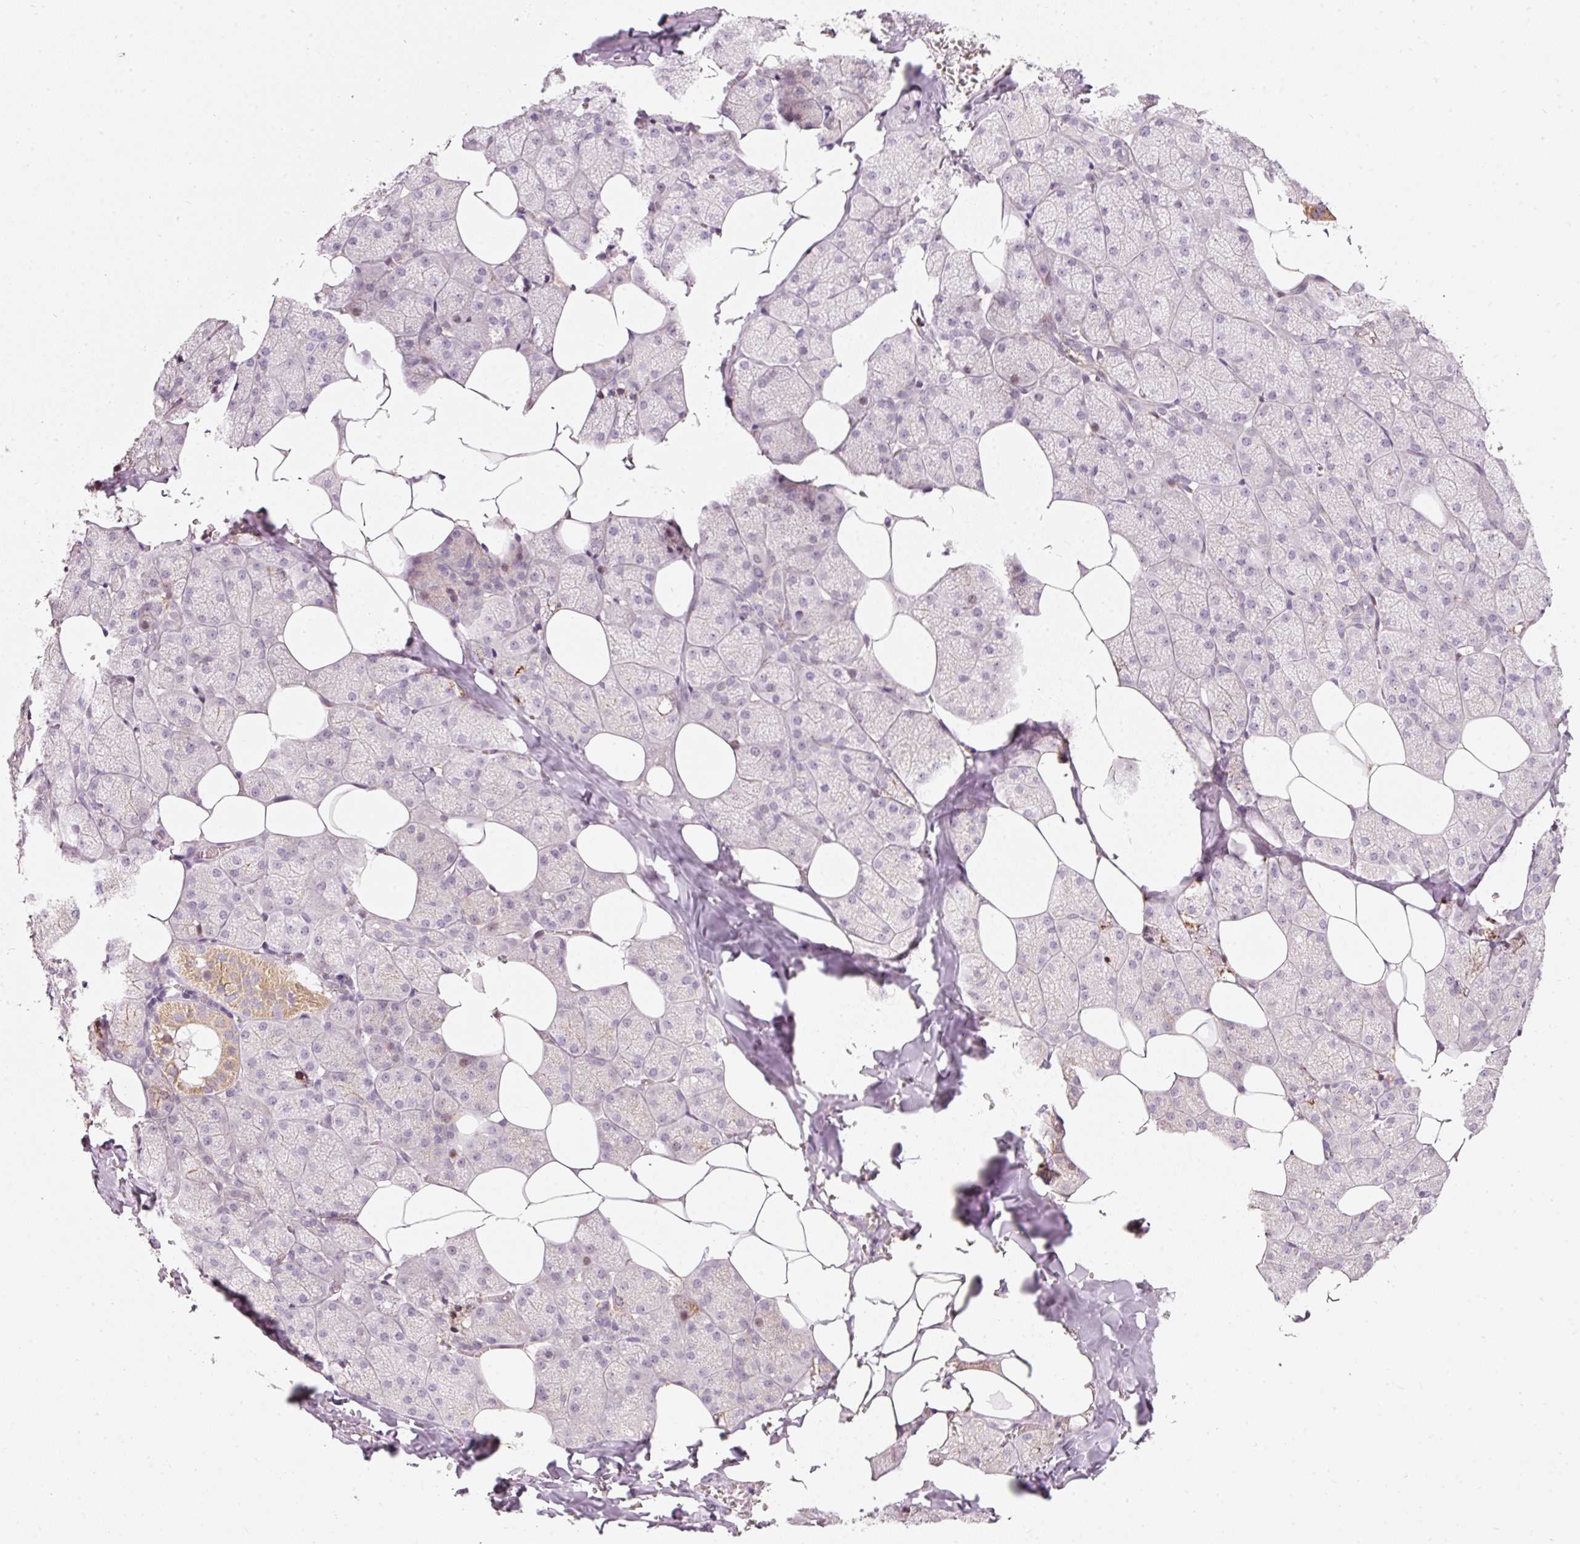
{"staining": {"intensity": "weak", "quantity": "25%-75%", "location": "cytoplasmic/membranous"}, "tissue": "salivary gland", "cell_type": "Glandular cells", "image_type": "normal", "snomed": [{"axis": "morphology", "description": "Normal tissue, NOS"}, {"axis": "topography", "description": "Salivary gland"}, {"axis": "topography", "description": "Peripheral nerve tissue"}], "caption": "Immunohistochemistry staining of normal salivary gland, which shows low levels of weak cytoplasmic/membranous expression in approximately 25%-75% of glandular cells indicating weak cytoplasmic/membranous protein positivity. The staining was performed using DAB (3,3'-diaminobenzidine) (brown) for protein detection and nuclei were counterstained in hematoxylin (blue).", "gene": "RNF39", "patient": {"sex": "male", "age": 38}}